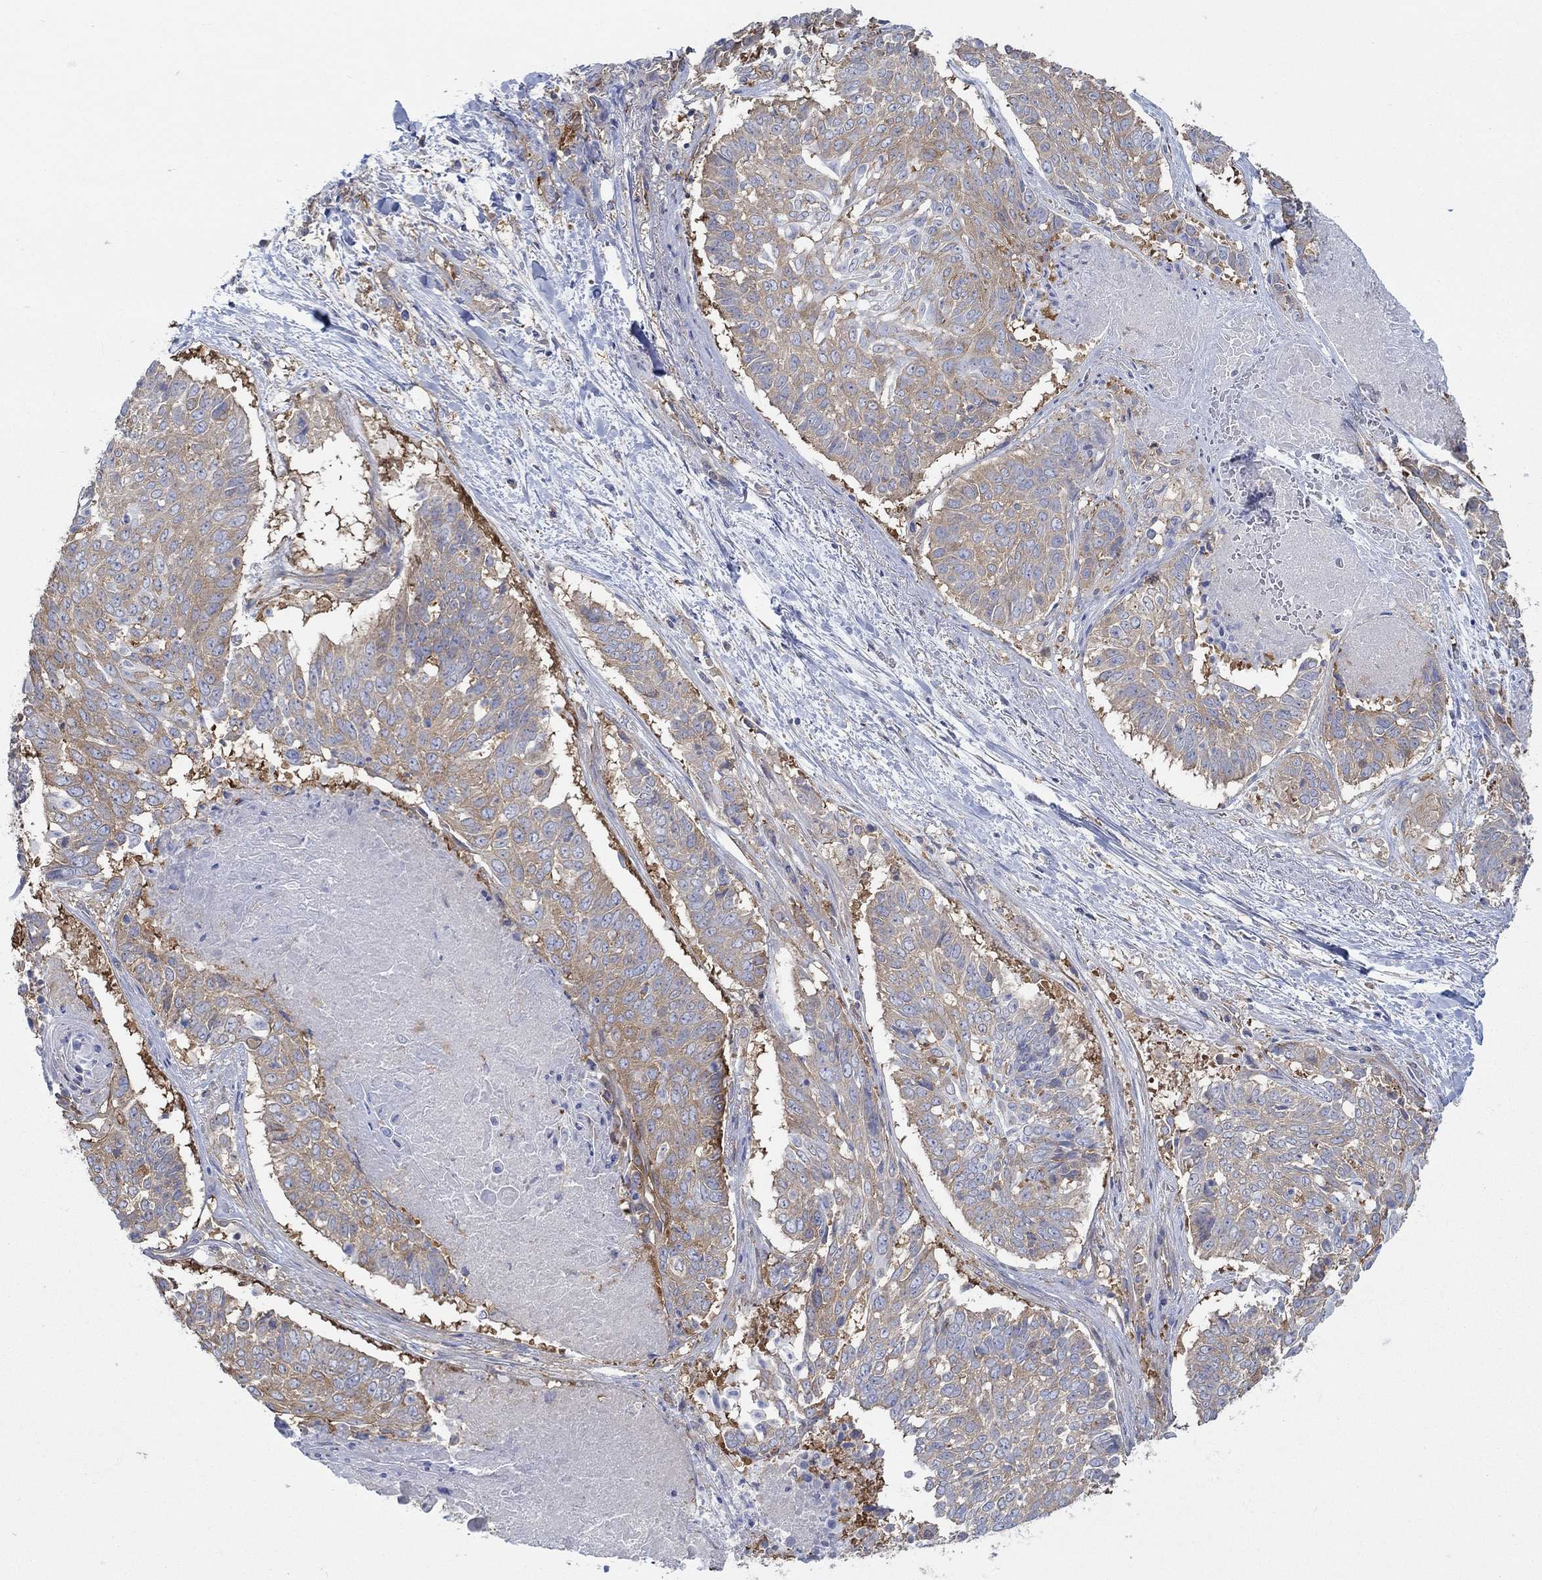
{"staining": {"intensity": "moderate", "quantity": ">75%", "location": "cytoplasmic/membranous"}, "tissue": "lung cancer", "cell_type": "Tumor cells", "image_type": "cancer", "snomed": [{"axis": "morphology", "description": "Squamous cell carcinoma, NOS"}, {"axis": "topography", "description": "Lung"}], "caption": "The micrograph reveals staining of lung squamous cell carcinoma, revealing moderate cytoplasmic/membranous protein positivity (brown color) within tumor cells.", "gene": "SPAG9", "patient": {"sex": "male", "age": 64}}